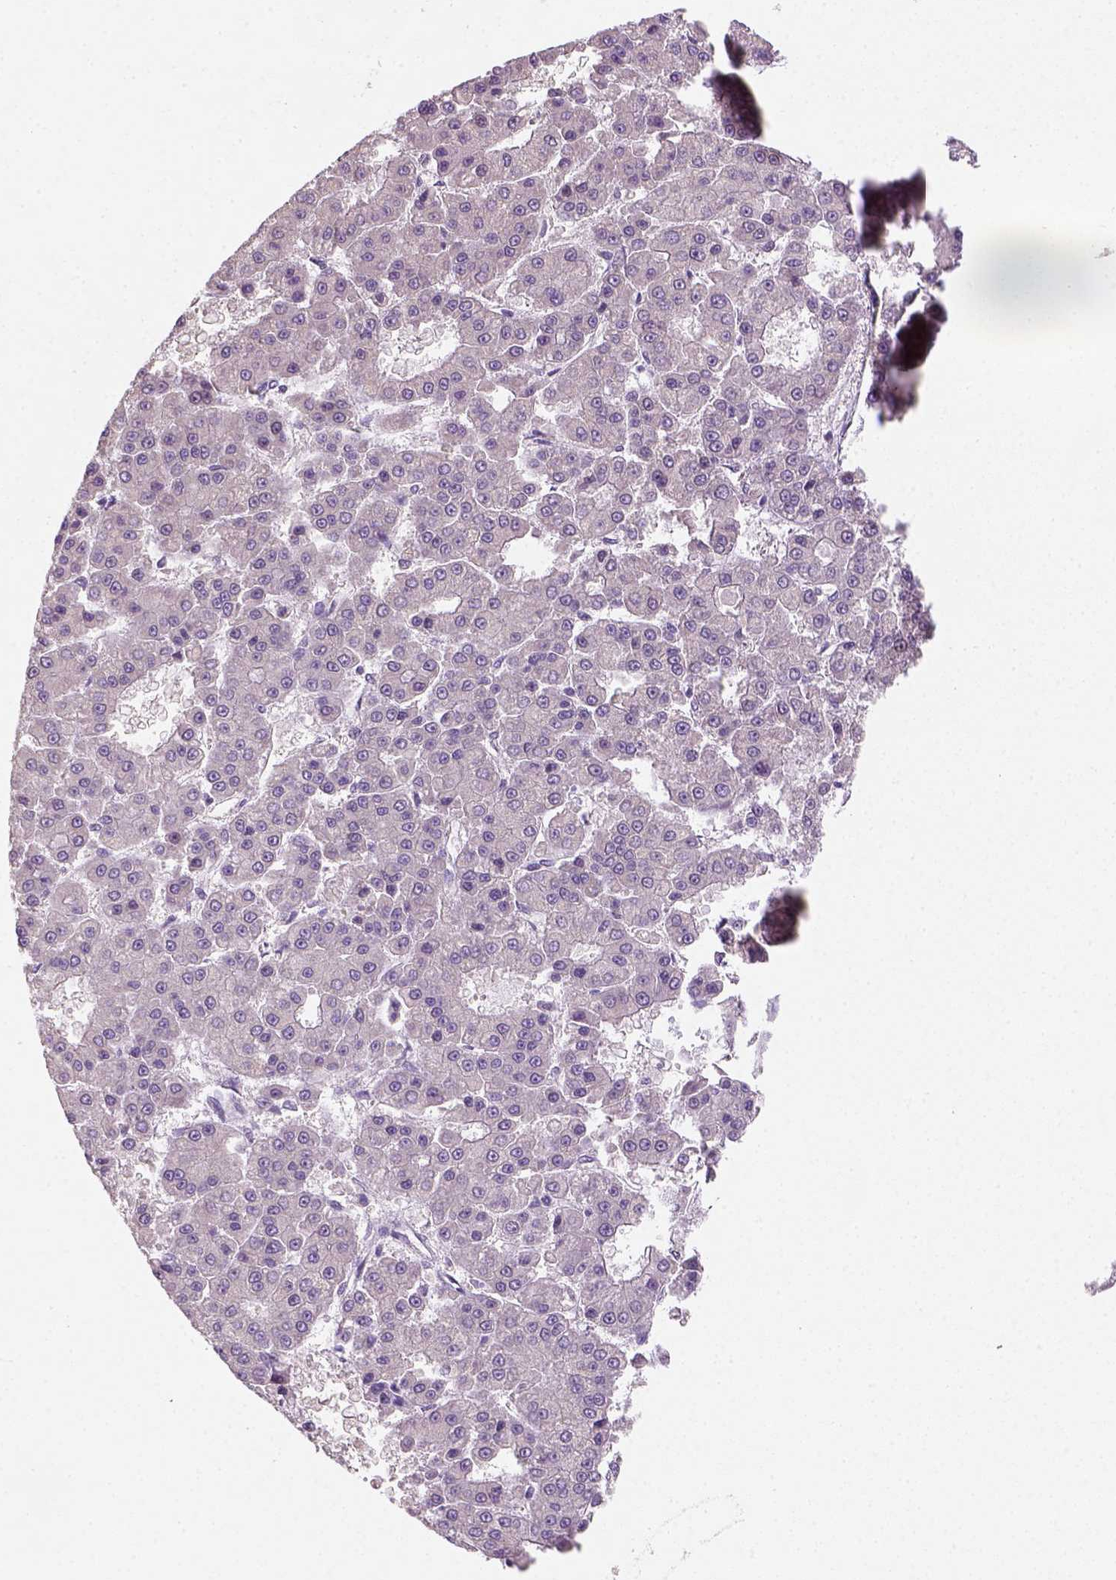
{"staining": {"intensity": "negative", "quantity": "none", "location": "none"}, "tissue": "liver cancer", "cell_type": "Tumor cells", "image_type": "cancer", "snomed": [{"axis": "morphology", "description": "Carcinoma, Hepatocellular, NOS"}, {"axis": "topography", "description": "Liver"}], "caption": "IHC photomicrograph of neoplastic tissue: liver cancer stained with DAB reveals no significant protein staining in tumor cells. The staining was performed using DAB to visualize the protein expression in brown, while the nuclei were stained in blue with hematoxylin (Magnification: 20x).", "gene": "DDX50", "patient": {"sex": "male", "age": 70}}